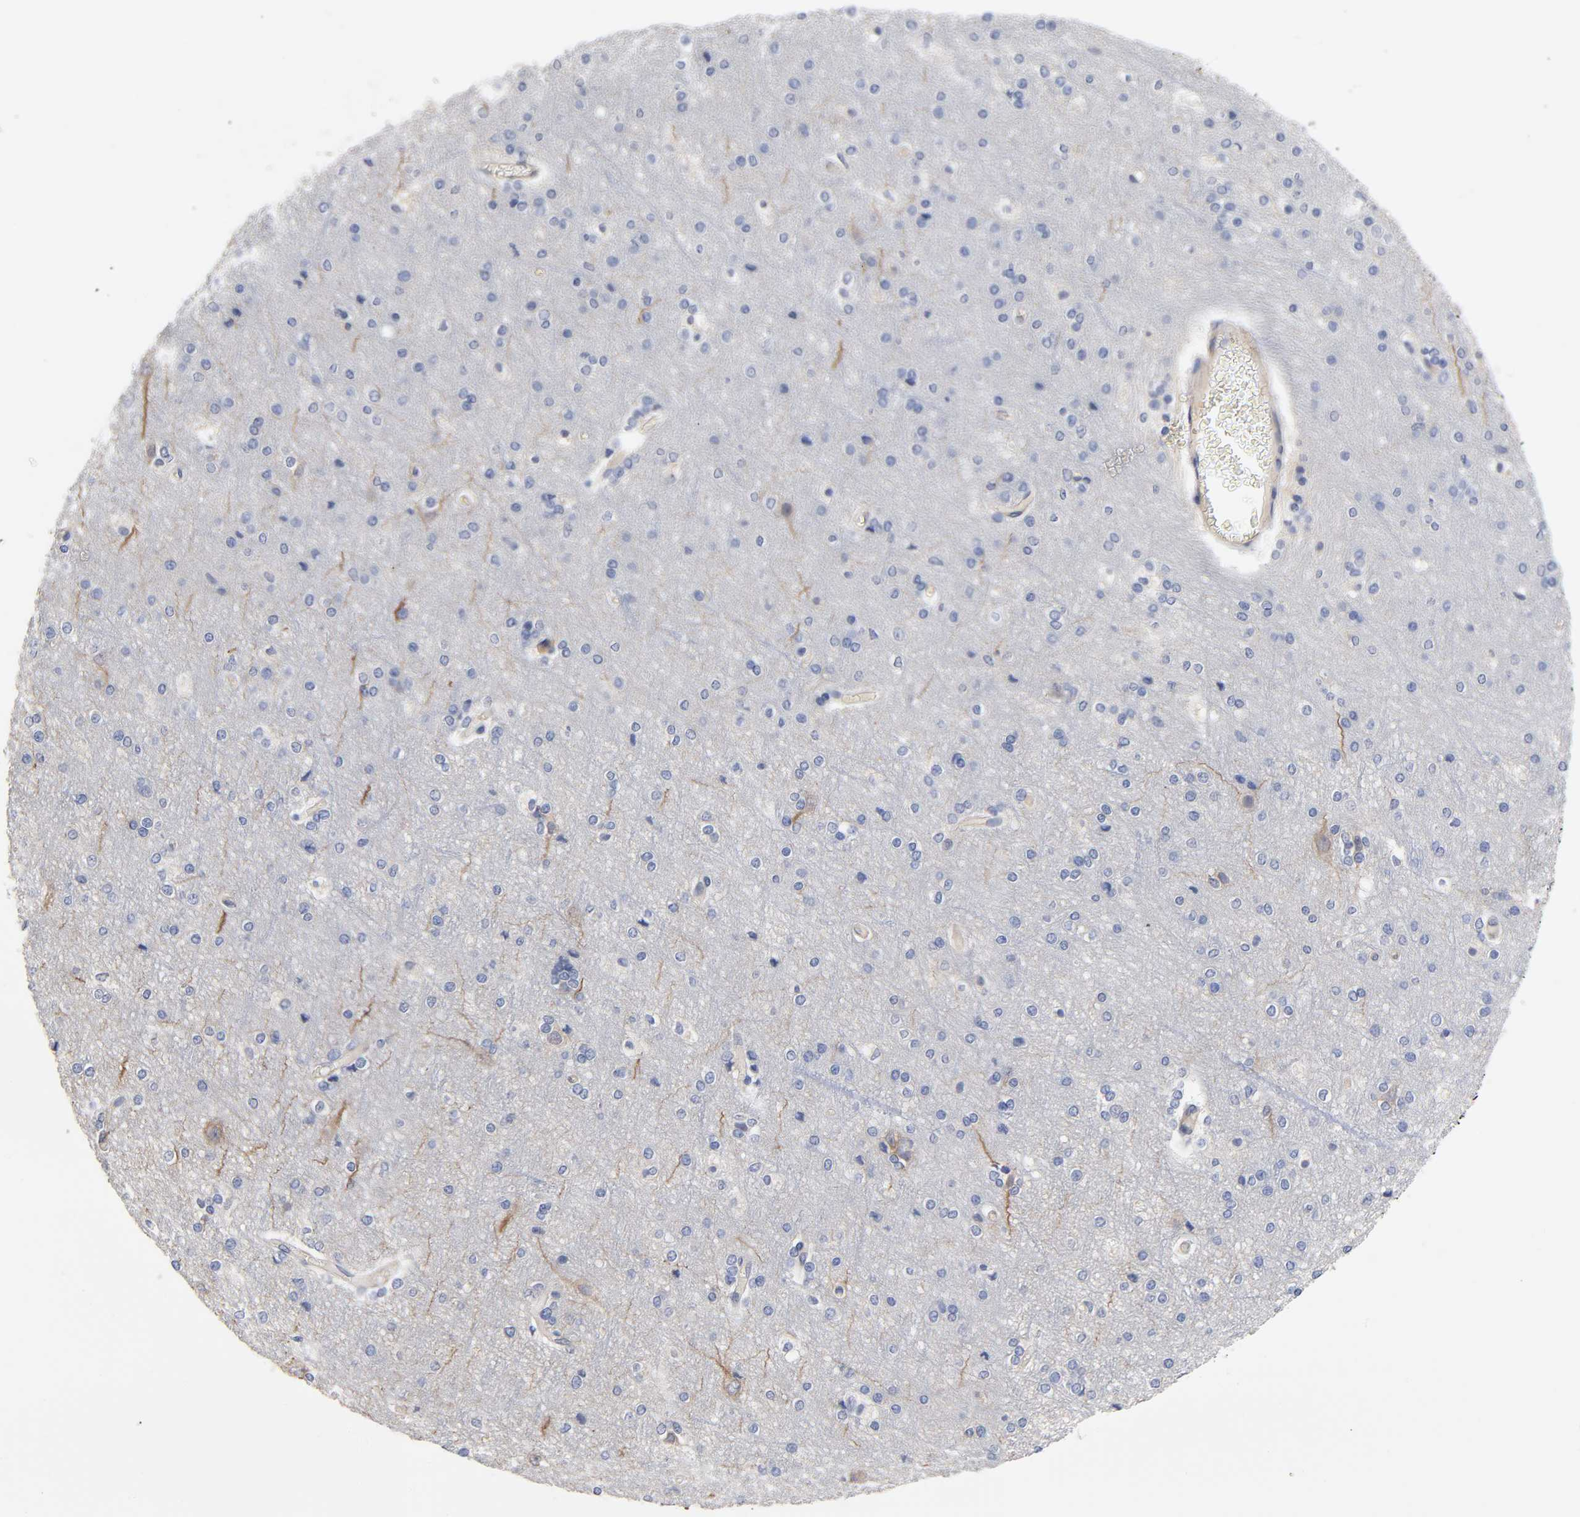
{"staining": {"intensity": "weak", "quantity": "25%-75%", "location": "cytoplasmic/membranous"}, "tissue": "cerebral cortex", "cell_type": "Endothelial cells", "image_type": "normal", "snomed": [{"axis": "morphology", "description": "Normal tissue, NOS"}, {"axis": "topography", "description": "Cerebral cortex"}], "caption": "Weak cytoplasmic/membranous staining is identified in approximately 25%-75% of endothelial cells in unremarkable cerebral cortex.", "gene": "RAB13", "patient": {"sex": "female", "age": 54}}